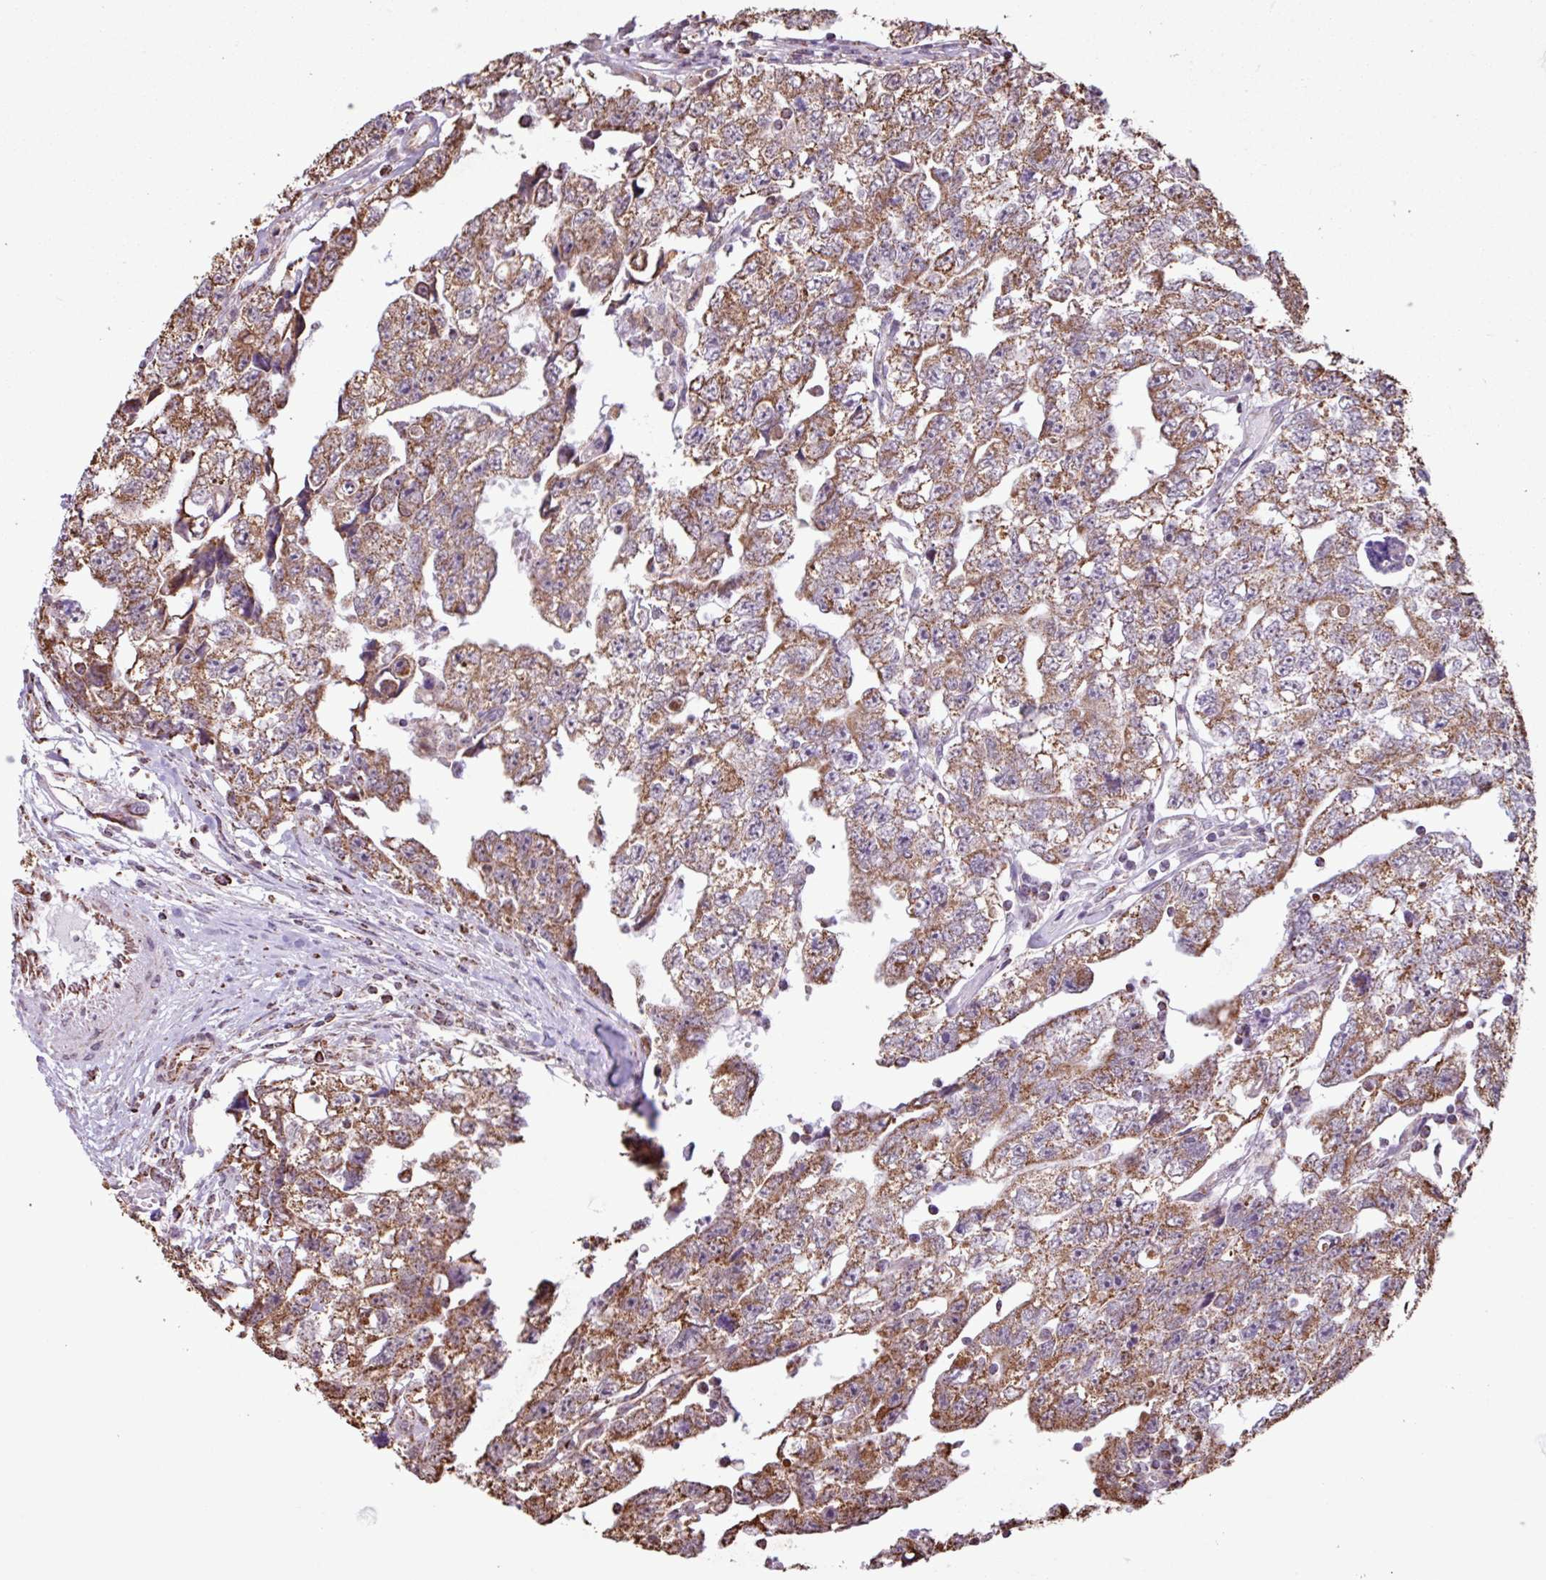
{"staining": {"intensity": "moderate", "quantity": ">75%", "location": "cytoplasmic/membranous"}, "tissue": "testis cancer", "cell_type": "Tumor cells", "image_type": "cancer", "snomed": [{"axis": "morphology", "description": "Carcinoma, Embryonal, NOS"}, {"axis": "topography", "description": "Testis"}], "caption": "IHC of human testis embryonal carcinoma reveals medium levels of moderate cytoplasmic/membranous staining in about >75% of tumor cells. Using DAB (3,3'-diaminobenzidine) (brown) and hematoxylin (blue) stains, captured at high magnification using brightfield microscopy.", "gene": "ALG8", "patient": {"sex": "male", "age": 22}}